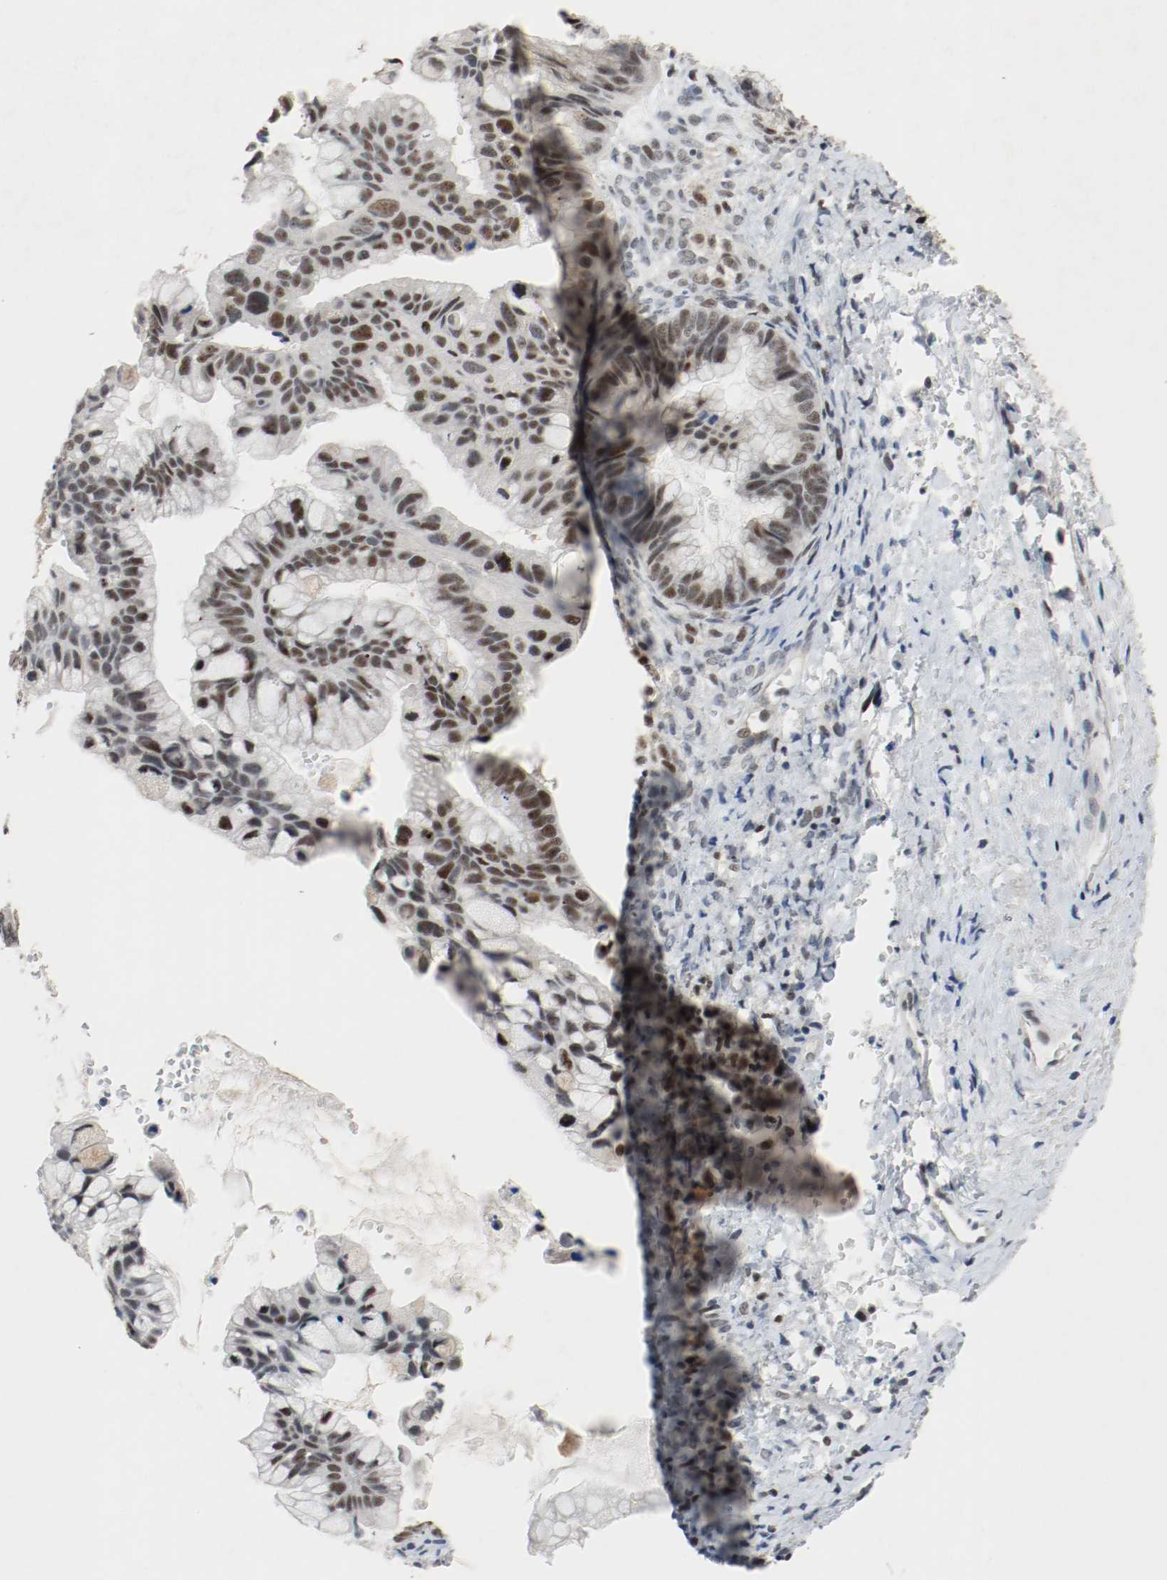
{"staining": {"intensity": "moderate", "quantity": "25%-75%", "location": "nuclear"}, "tissue": "ovarian cancer", "cell_type": "Tumor cells", "image_type": "cancer", "snomed": [{"axis": "morphology", "description": "Cystadenocarcinoma, mucinous, NOS"}, {"axis": "topography", "description": "Ovary"}], "caption": "Ovarian mucinous cystadenocarcinoma stained for a protein (brown) reveals moderate nuclear positive expression in approximately 25%-75% of tumor cells.", "gene": "ASH1L", "patient": {"sex": "female", "age": 36}}